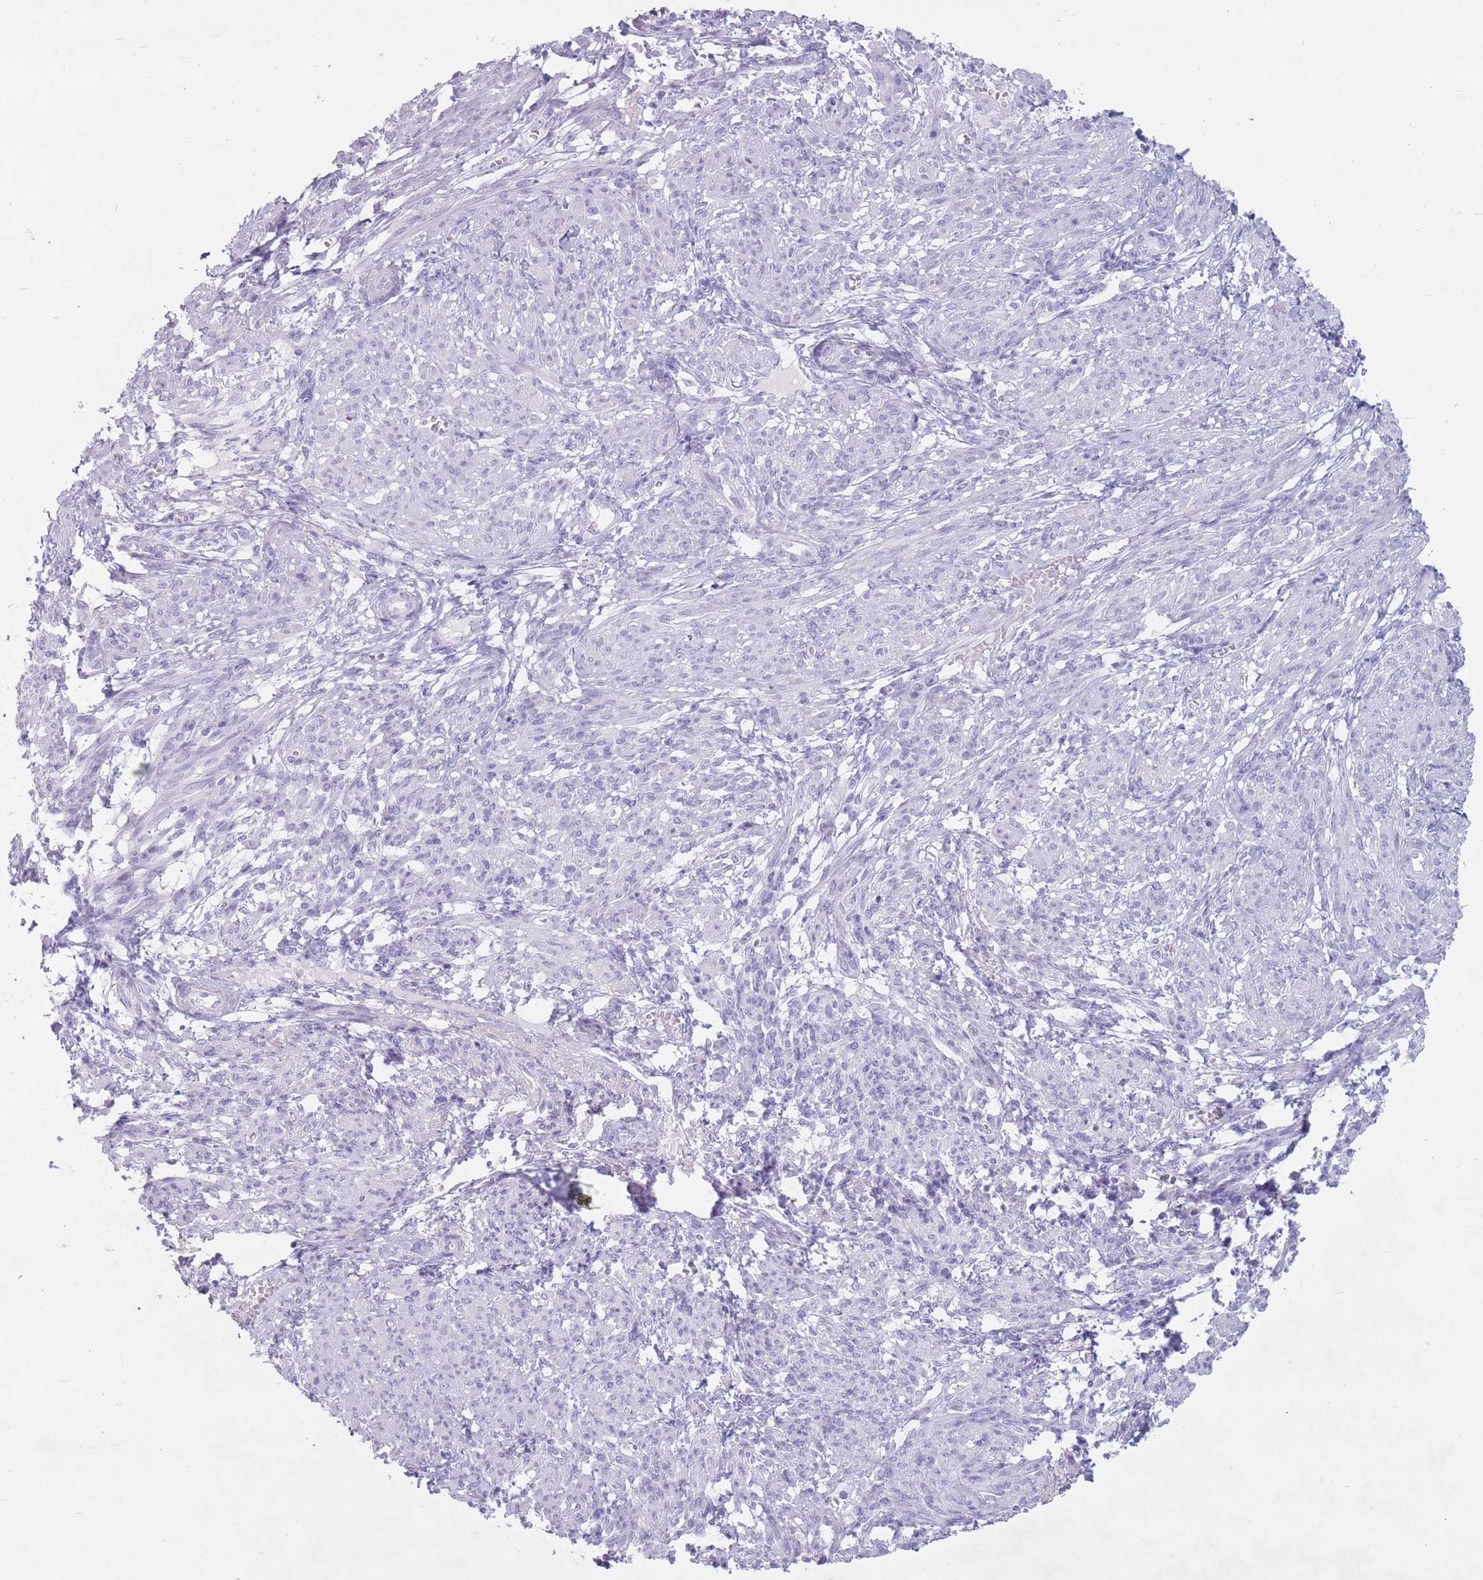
{"staining": {"intensity": "negative", "quantity": "none", "location": "none"}, "tissue": "smooth muscle", "cell_type": "Smooth muscle cells", "image_type": "normal", "snomed": [{"axis": "morphology", "description": "Normal tissue, NOS"}, {"axis": "topography", "description": "Smooth muscle"}], "caption": "Protein analysis of unremarkable smooth muscle demonstrates no significant expression in smooth muscle cells.", "gene": "ST3GAL5", "patient": {"sex": "female", "age": 39}}